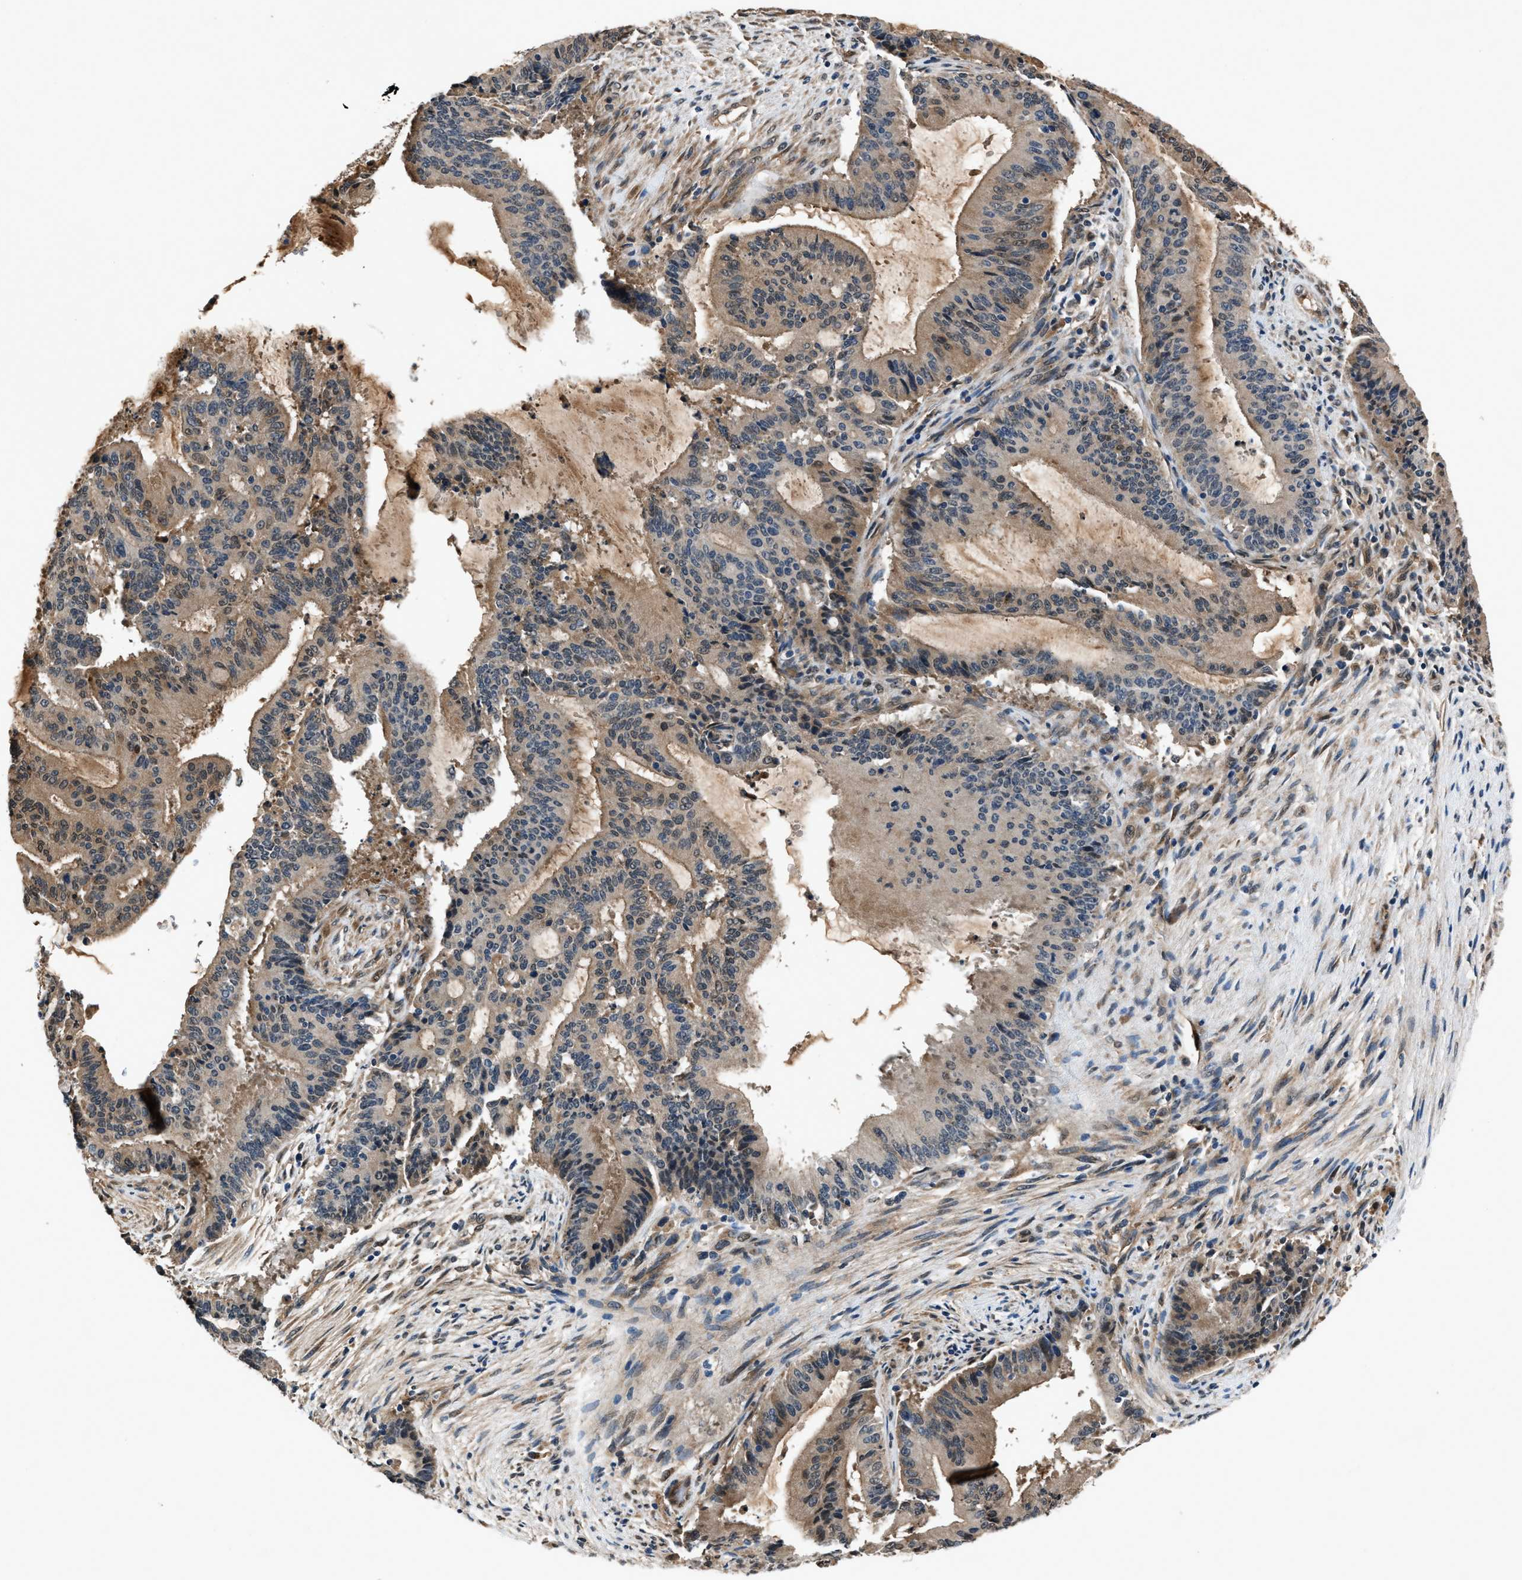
{"staining": {"intensity": "moderate", "quantity": ">75%", "location": "cytoplasmic/membranous"}, "tissue": "liver cancer", "cell_type": "Tumor cells", "image_type": "cancer", "snomed": [{"axis": "morphology", "description": "Cholangiocarcinoma"}, {"axis": "topography", "description": "Liver"}], "caption": "About >75% of tumor cells in liver cancer exhibit moderate cytoplasmic/membranous protein positivity as visualized by brown immunohistochemical staining.", "gene": "TP53I3", "patient": {"sex": "female", "age": 73}}